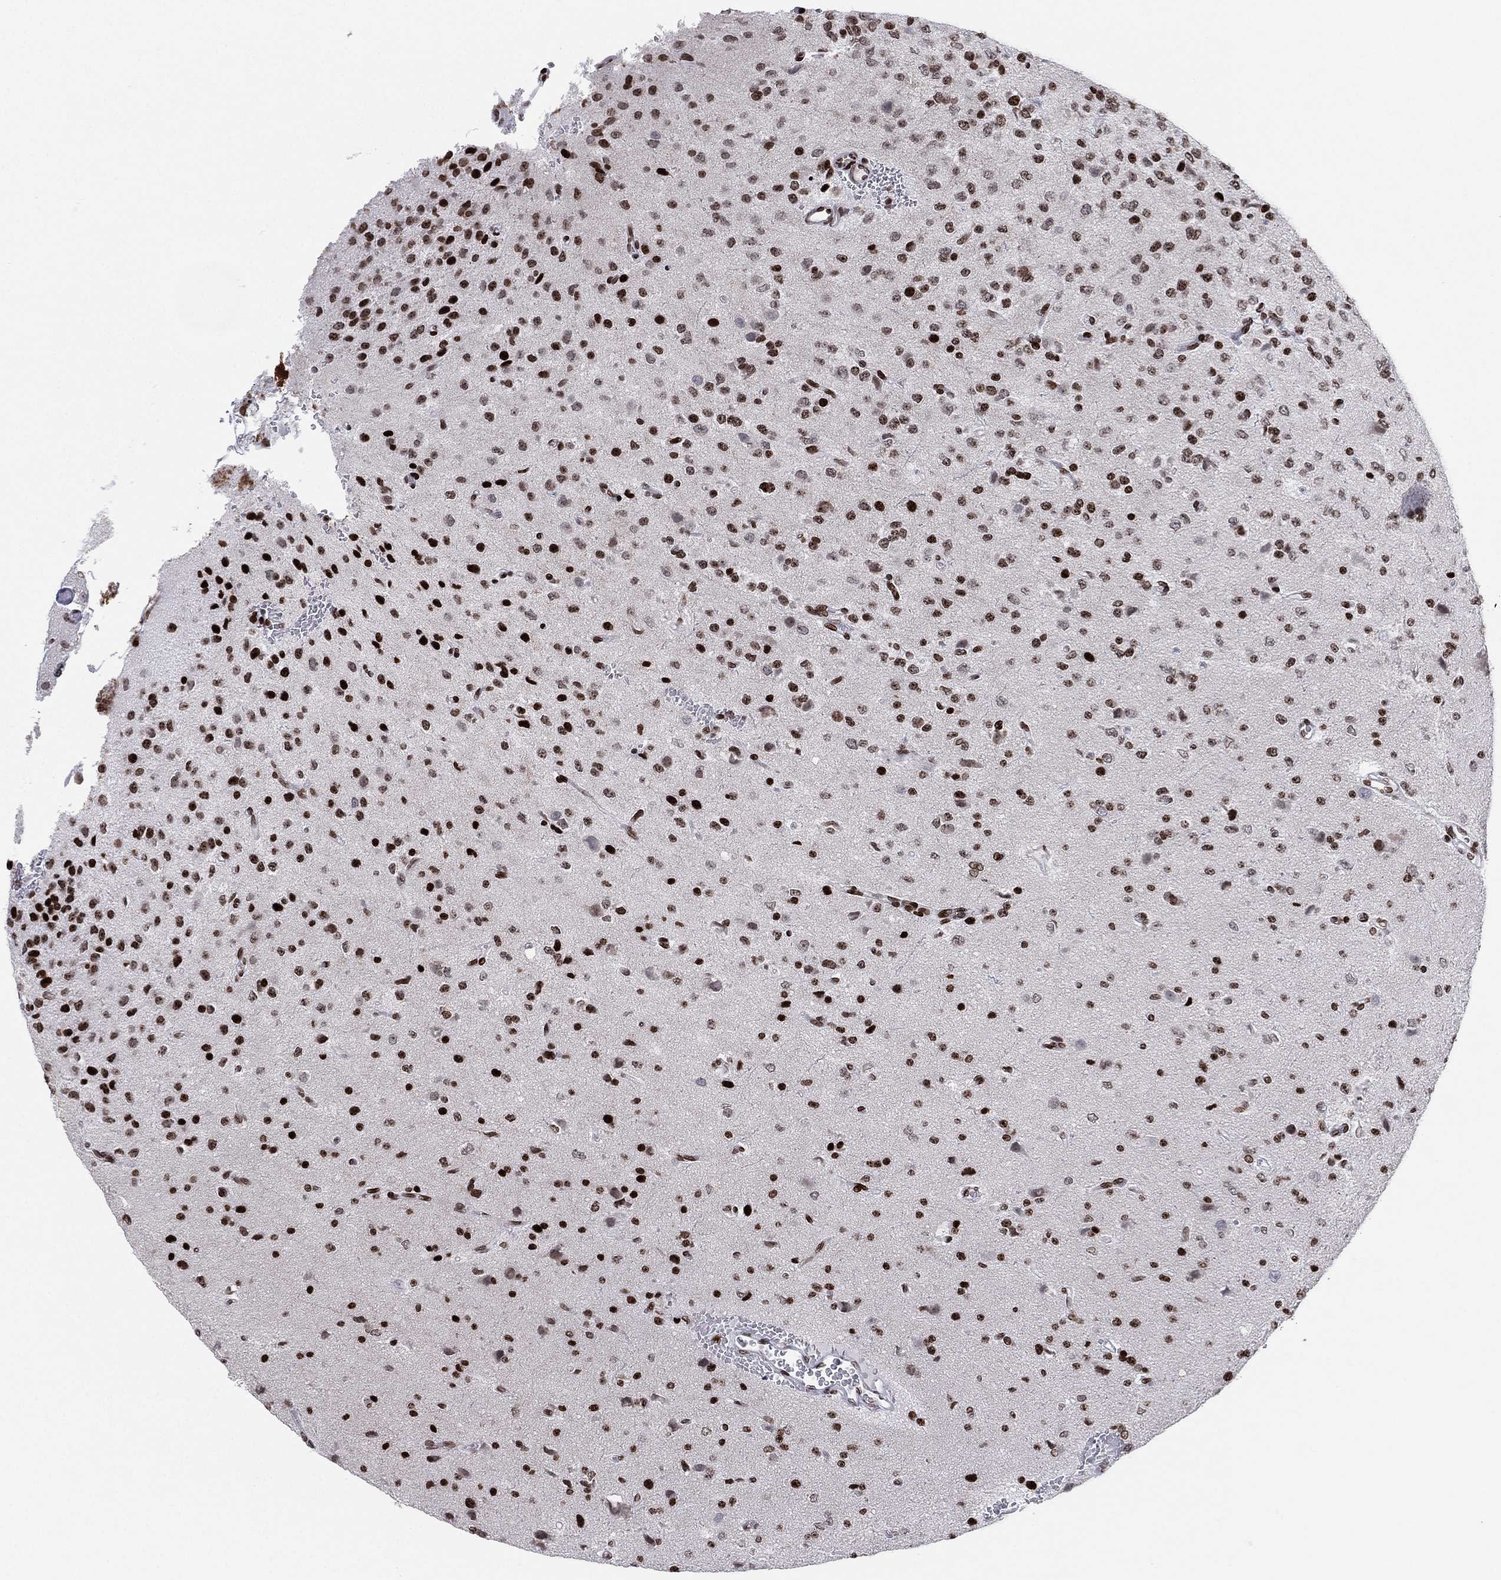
{"staining": {"intensity": "strong", "quantity": "25%-75%", "location": "nuclear"}, "tissue": "glioma", "cell_type": "Tumor cells", "image_type": "cancer", "snomed": [{"axis": "morphology", "description": "Glioma, malignant, Low grade"}, {"axis": "topography", "description": "Brain"}], "caption": "Glioma was stained to show a protein in brown. There is high levels of strong nuclear staining in approximately 25%-75% of tumor cells.", "gene": "MFSD14A", "patient": {"sex": "male", "age": 41}}